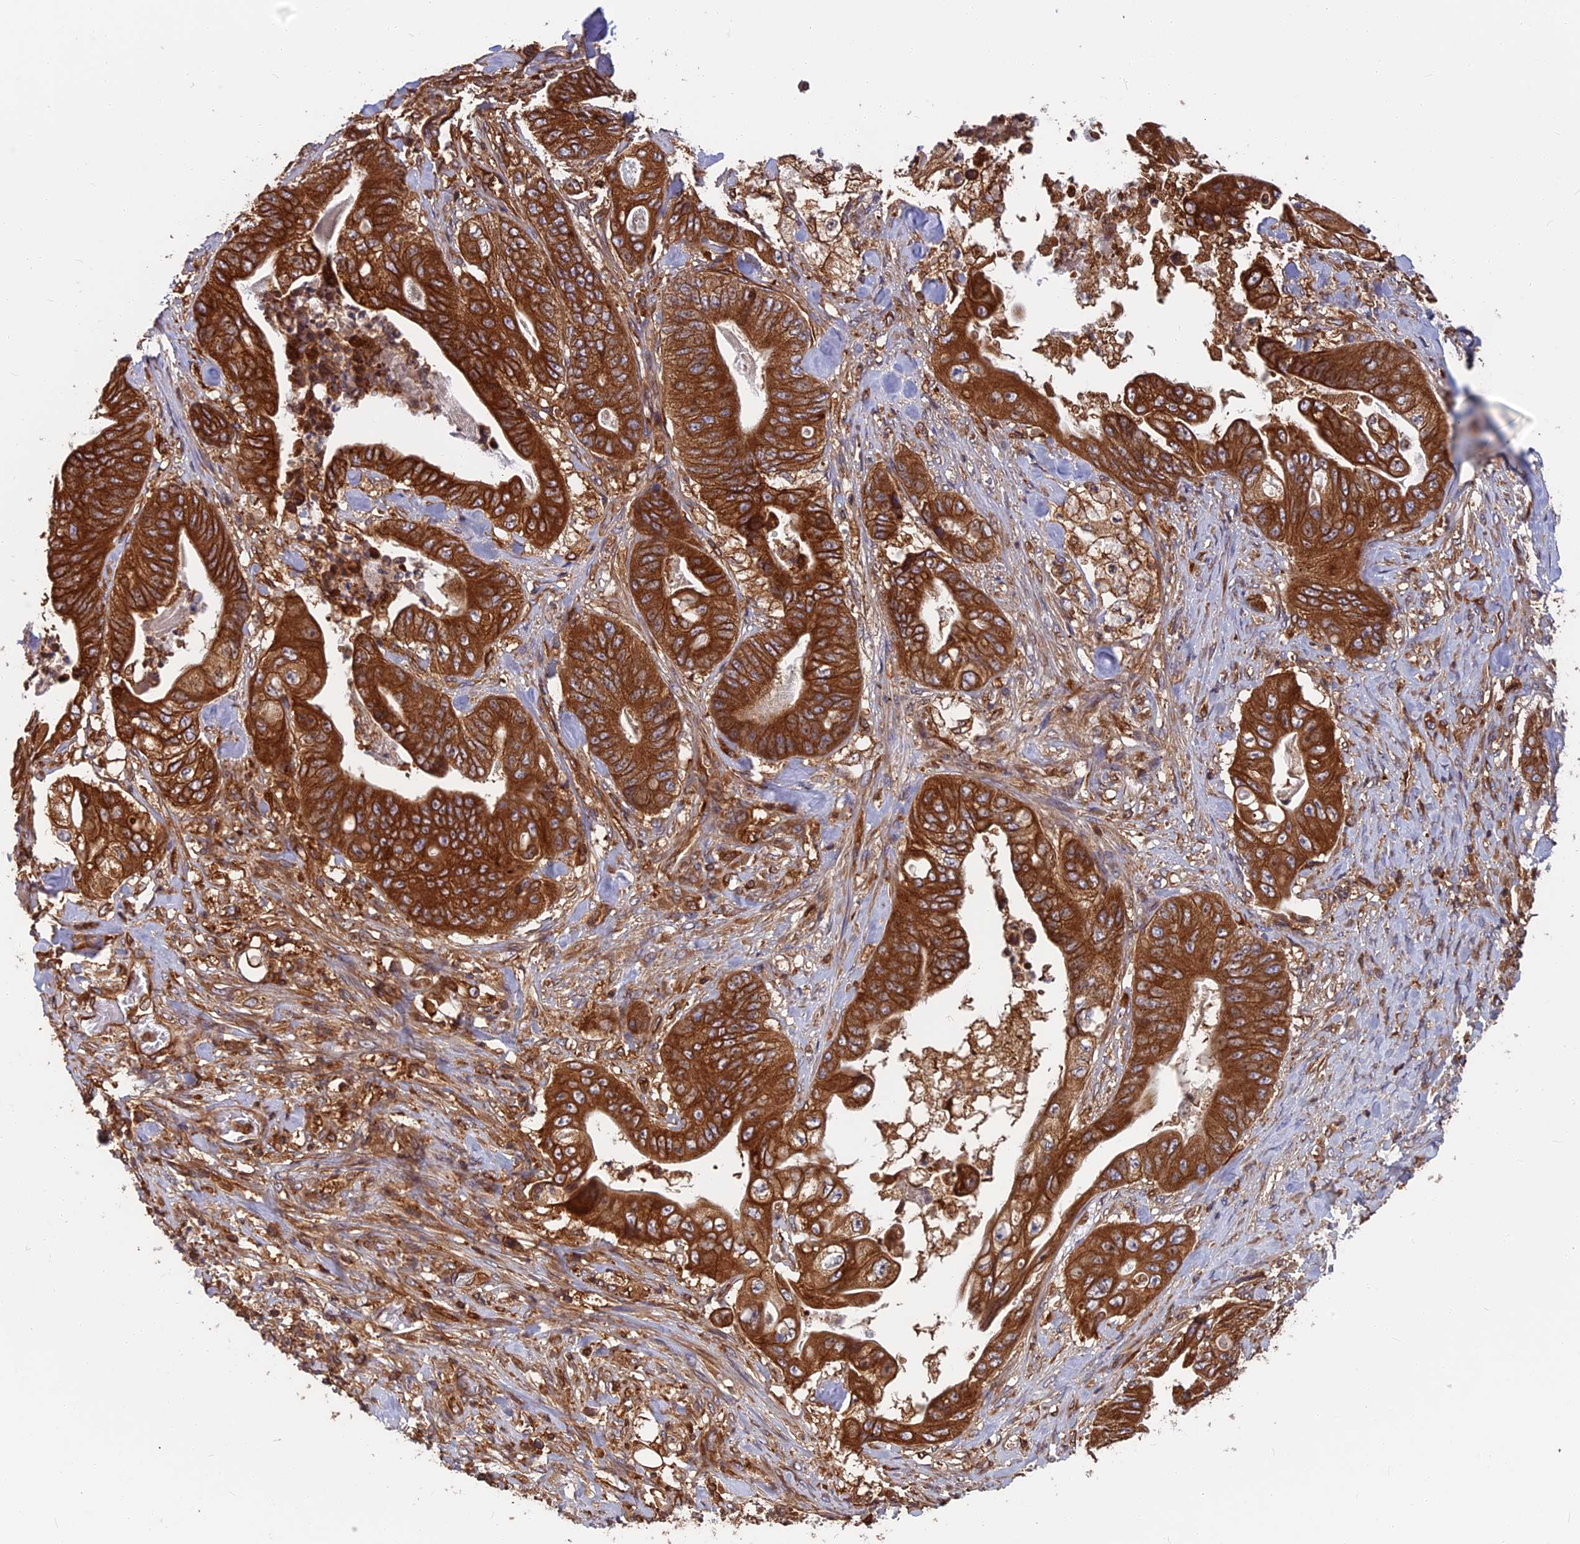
{"staining": {"intensity": "strong", "quantity": ">75%", "location": "cytoplasmic/membranous"}, "tissue": "stomach cancer", "cell_type": "Tumor cells", "image_type": "cancer", "snomed": [{"axis": "morphology", "description": "Adenocarcinoma, NOS"}, {"axis": "topography", "description": "Stomach"}], "caption": "Immunohistochemistry image of human stomach adenocarcinoma stained for a protein (brown), which exhibits high levels of strong cytoplasmic/membranous positivity in about >75% of tumor cells.", "gene": "WDR1", "patient": {"sex": "female", "age": 73}}